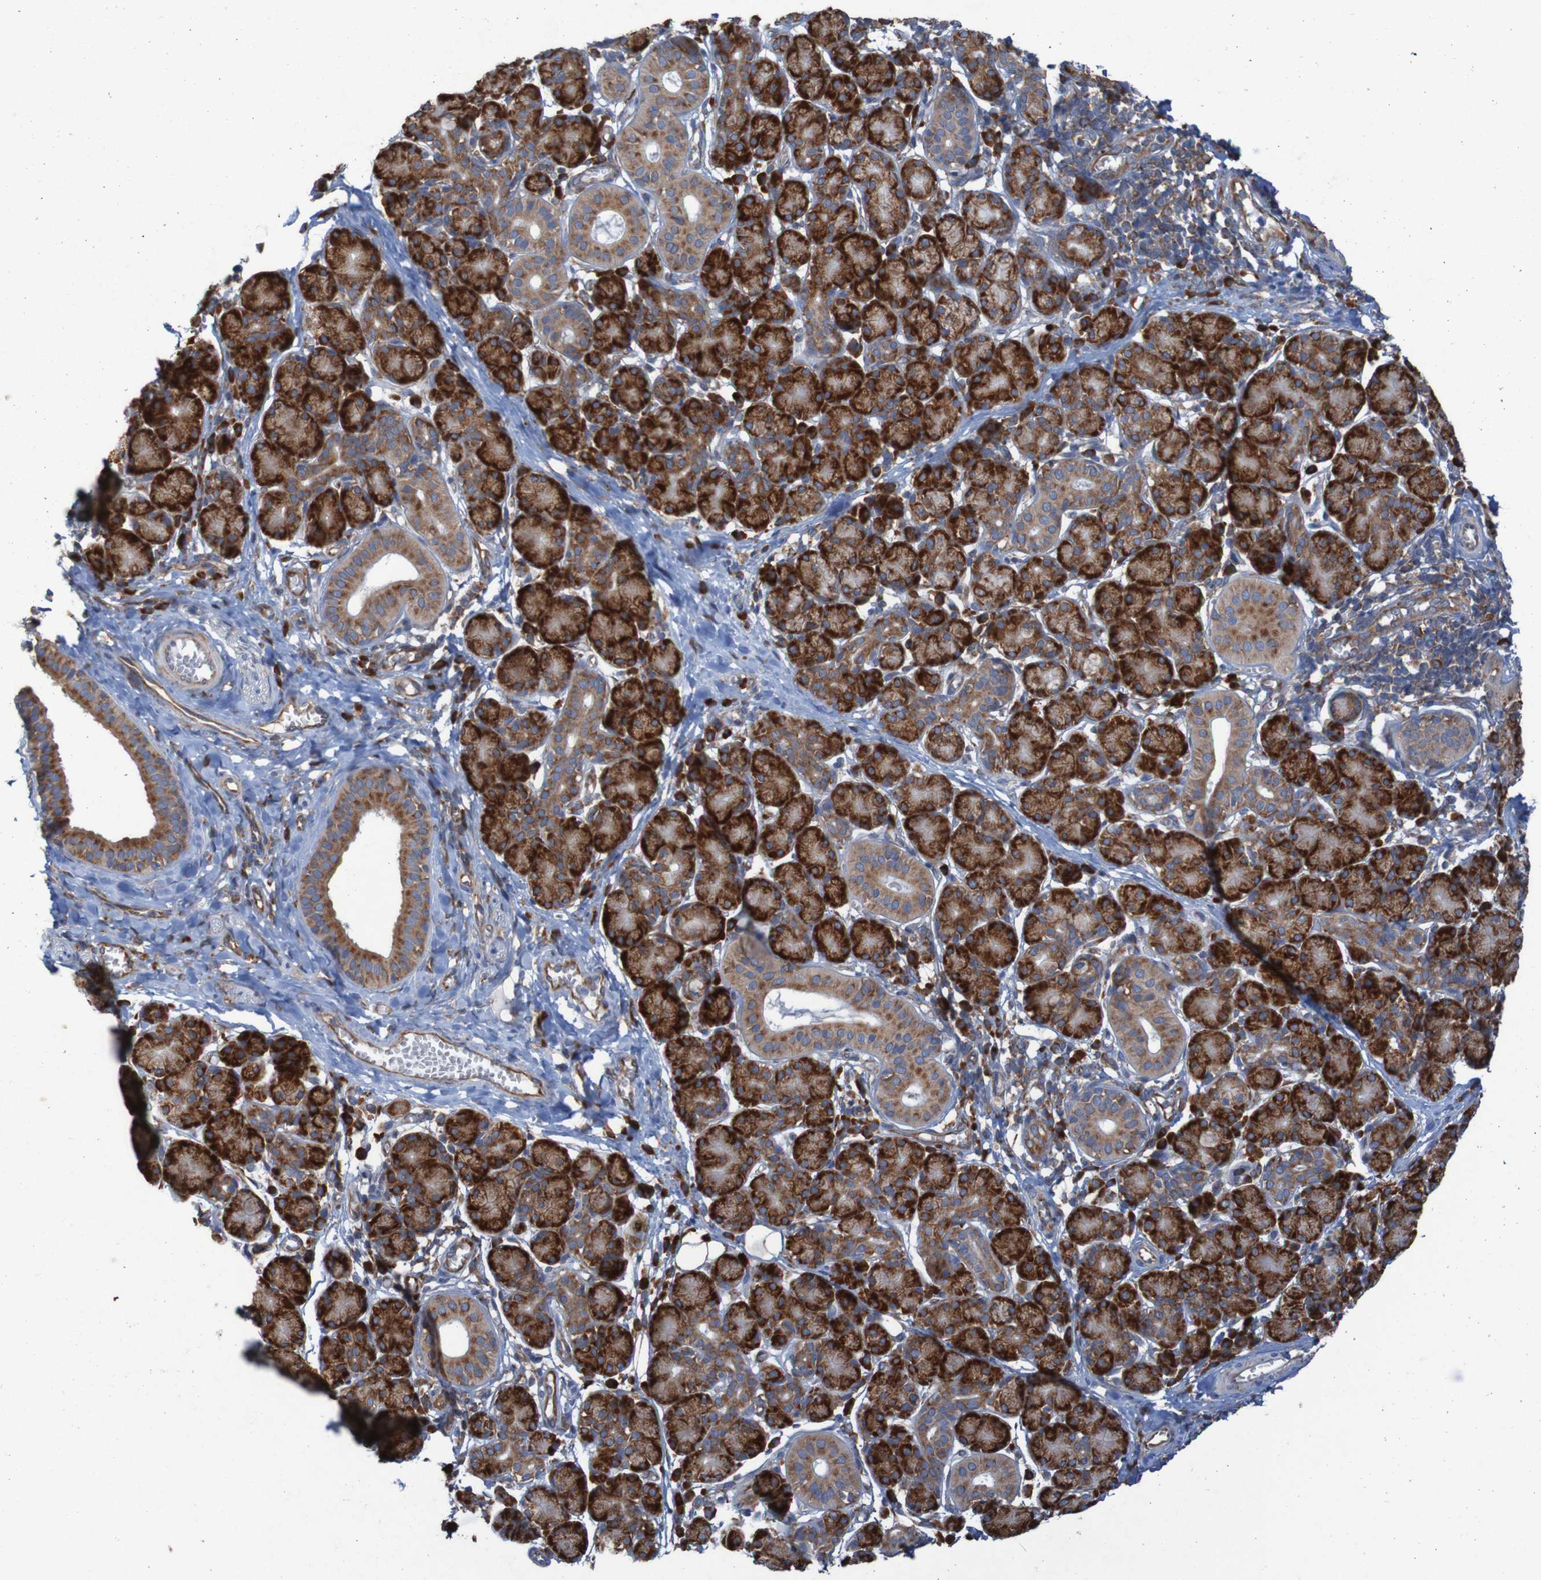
{"staining": {"intensity": "strong", "quantity": ">75%", "location": "cytoplasmic/membranous"}, "tissue": "salivary gland", "cell_type": "Glandular cells", "image_type": "normal", "snomed": [{"axis": "morphology", "description": "Normal tissue, NOS"}, {"axis": "morphology", "description": "Inflammation, NOS"}, {"axis": "topography", "description": "Lymph node"}, {"axis": "topography", "description": "Salivary gland"}], "caption": "Immunohistochemical staining of benign human salivary gland demonstrates strong cytoplasmic/membranous protein staining in approximately >75% of glandular cells. (Brightfield microscopy of DAB IHC at high magnification).", "gene": "RPL10L", "patient": {"sex": "male", "age": 3}}